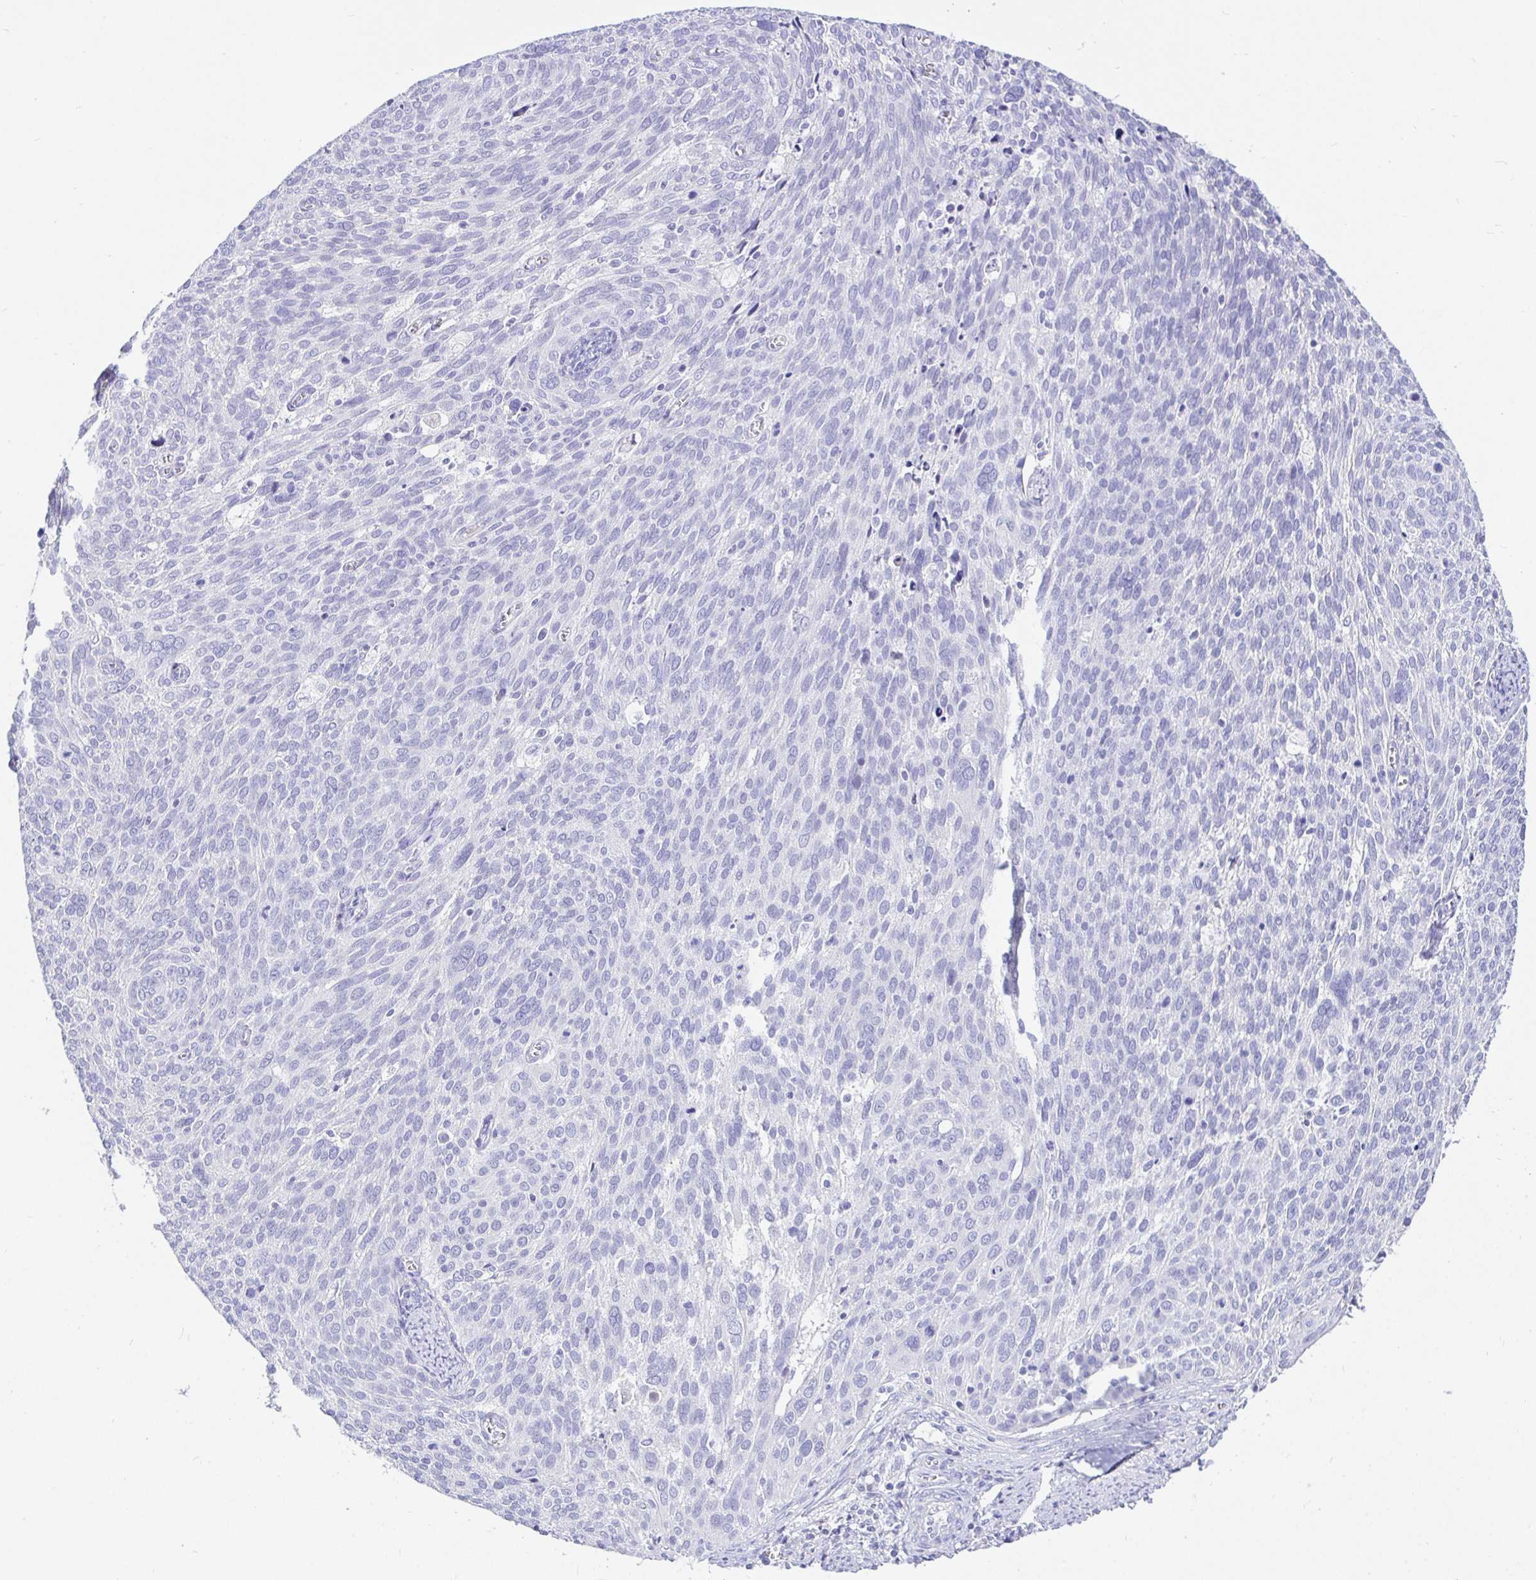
{"staining": {"intensity": "negative", "quantity": "none", "location": "none"}, "tissue": "cervical cancer", "cell_type": "Tumor cells", "image_type": "cancer", "snomed": [{"axis": "morphology", "description": "Squamous cell carcinoma, NOS"}, {"axis": "topography", "description": "Cervix"}], "caption": "An immunohistochemistry image of cervical cancer (squamous cell carcinoma) is shown. There is no staining in tumor cells of cervical cancer (squamous cell carcinoma). (IHC, brightfield microscopy, high magnification).", "gene": "TPTE", "patient": {"sex": "female", "age": 39}}